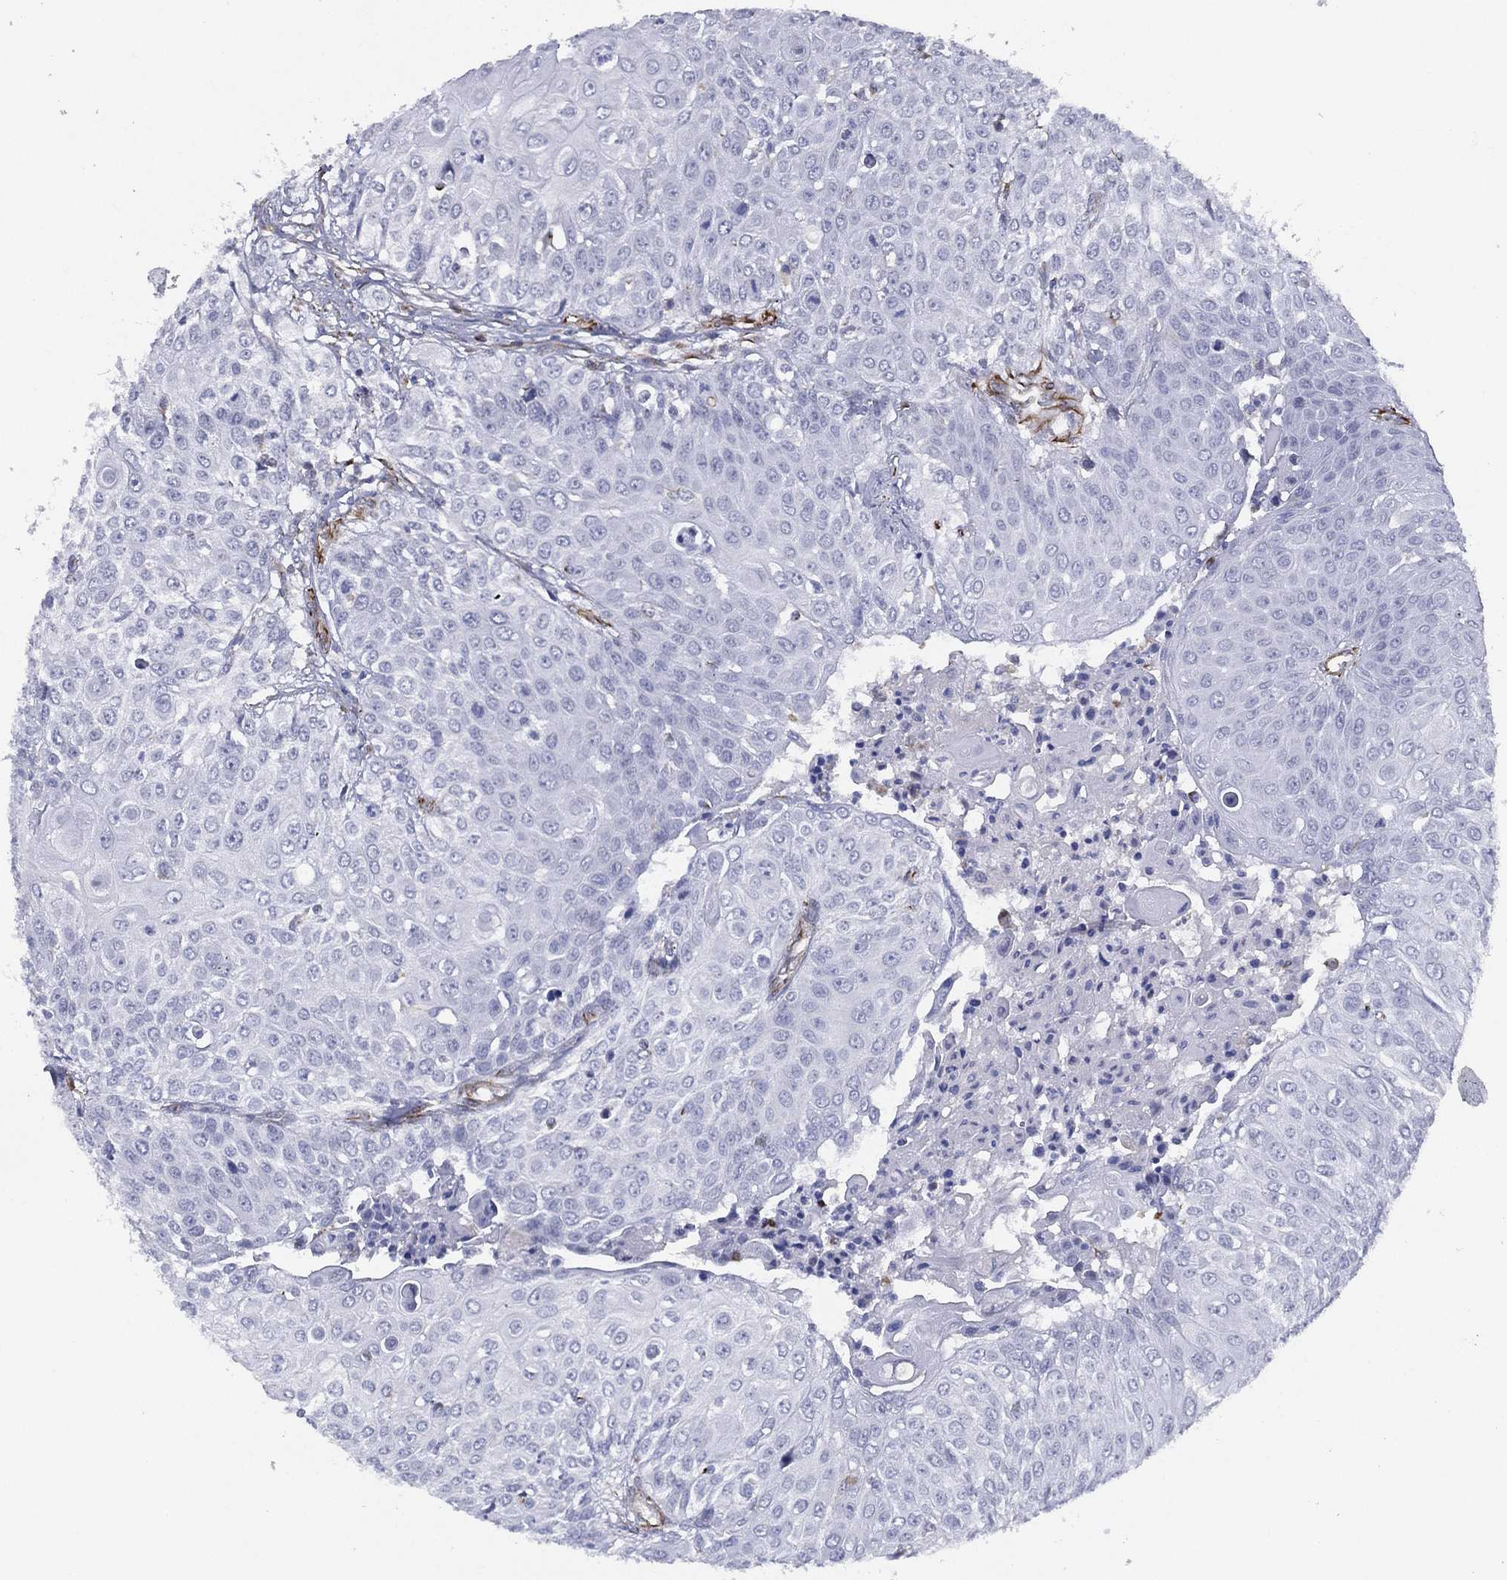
{"staining": {"intensity": "negative", "quantity": "none", "location": "none"}, "tissue": "urothelial cancer", "cell_type": "Tumor cells", "image_type": "cancer", "snomed": [{"axis": "morphology", "description": "Urothelial carcinoma, High grade"}, {"axis": "topography", "description": "Urinary bladder"}], "caption": "Human urothelial cancer stained for a protein using IHC shows no expression in tumor cells.", "gene": "MAS1", "patient": {"sex": "female", "age": 79}}